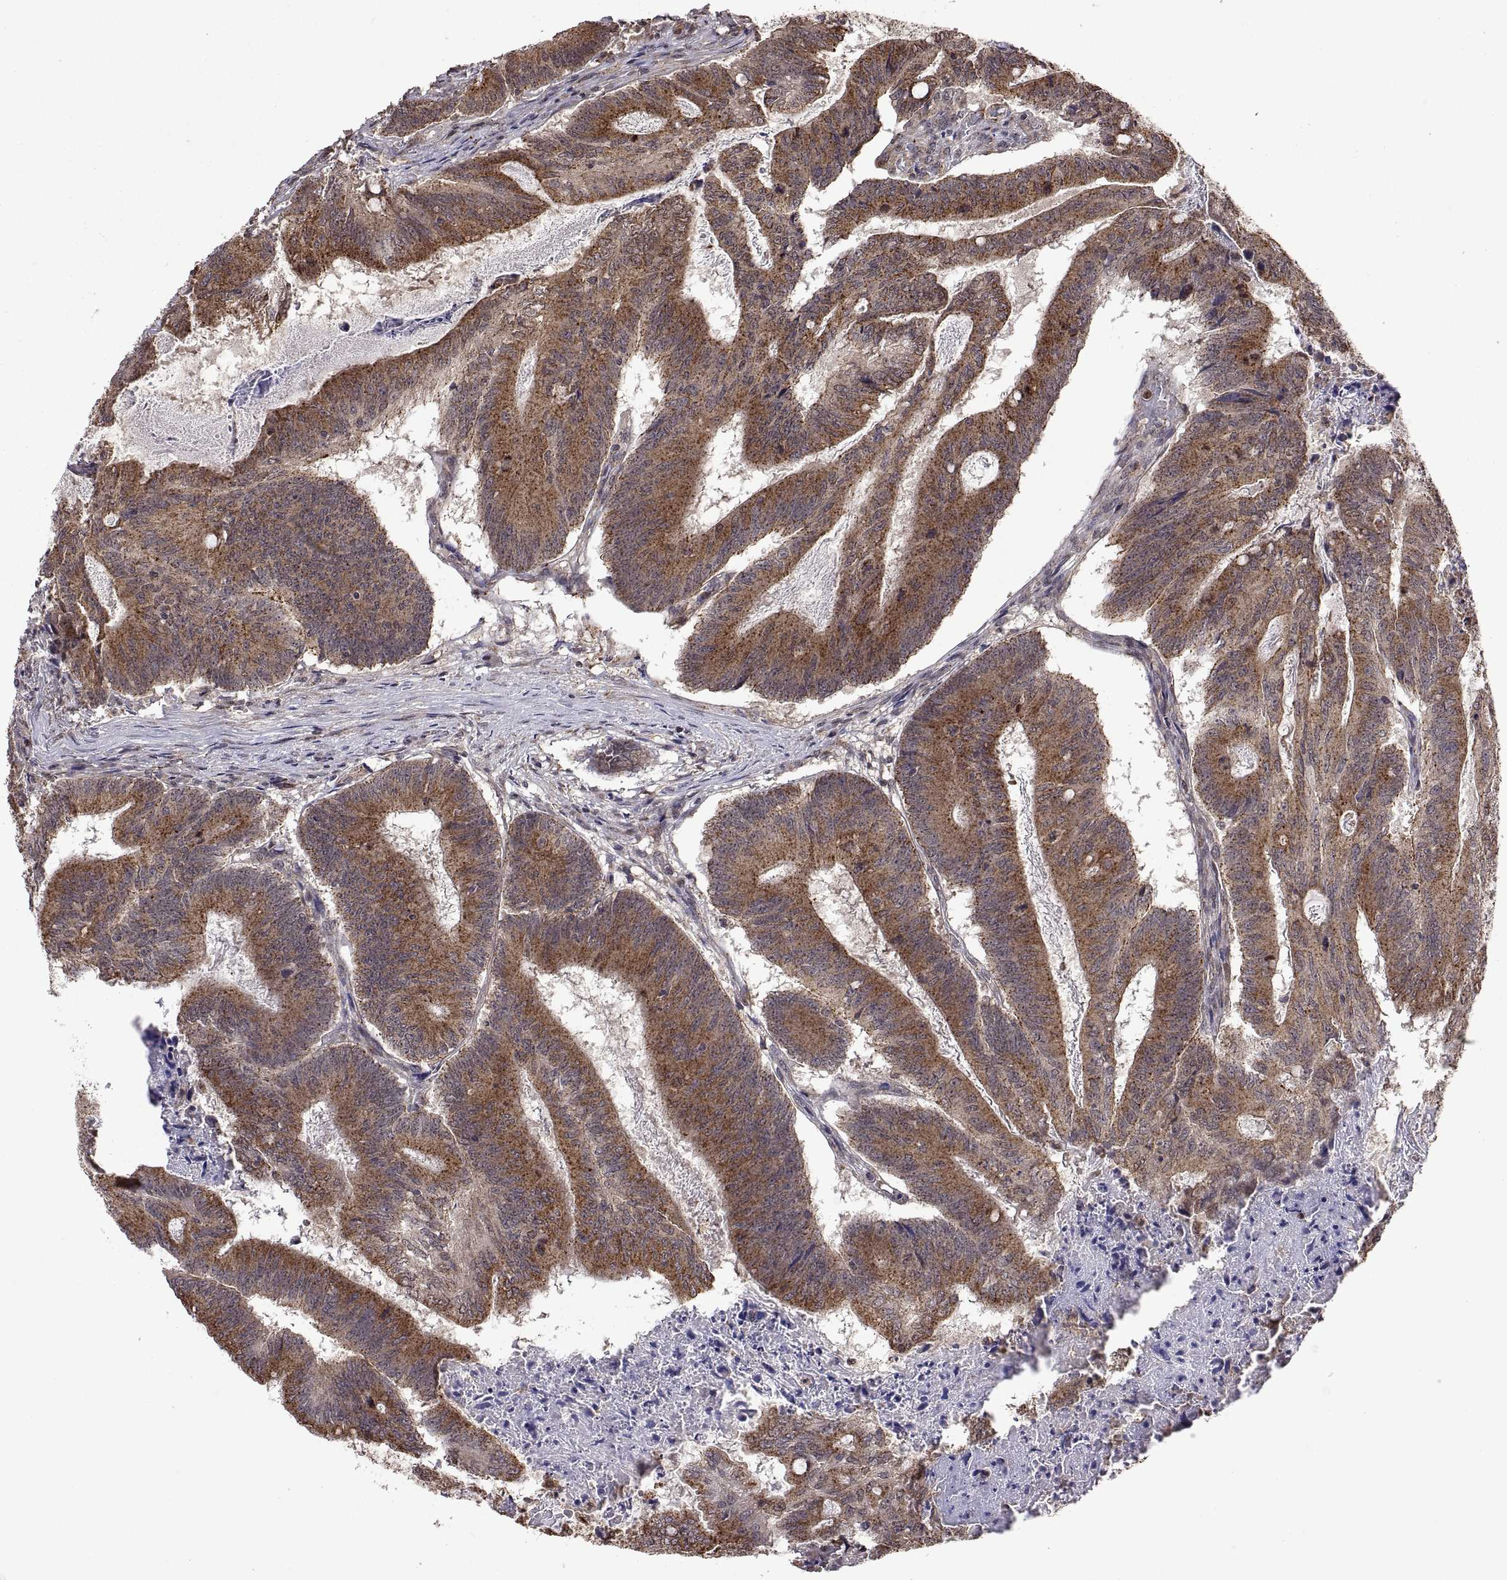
{"staining": {"intensity": "moderate", "quantity": "25%-75%", "location": "cytoplasmic/membranous"}, "tissue": "colorectal cancer", "cell_type": "Tumor cells", "image_type": "cancer", "snomed": [{"axis": "morphology", "description": "Adenocarcinoma, NOS"}, {"axis": "topography", "description": "Colon"}], "caption": "This photomicrograph exhibits IHC staining of colorectal adenocarcinoma, with medium moderate cytoplasmic/membranous staining in approximately 25%-75% of tumor cells.", "gene": "ZNRF2", "patient": {"sex": "female", "age": 70}}